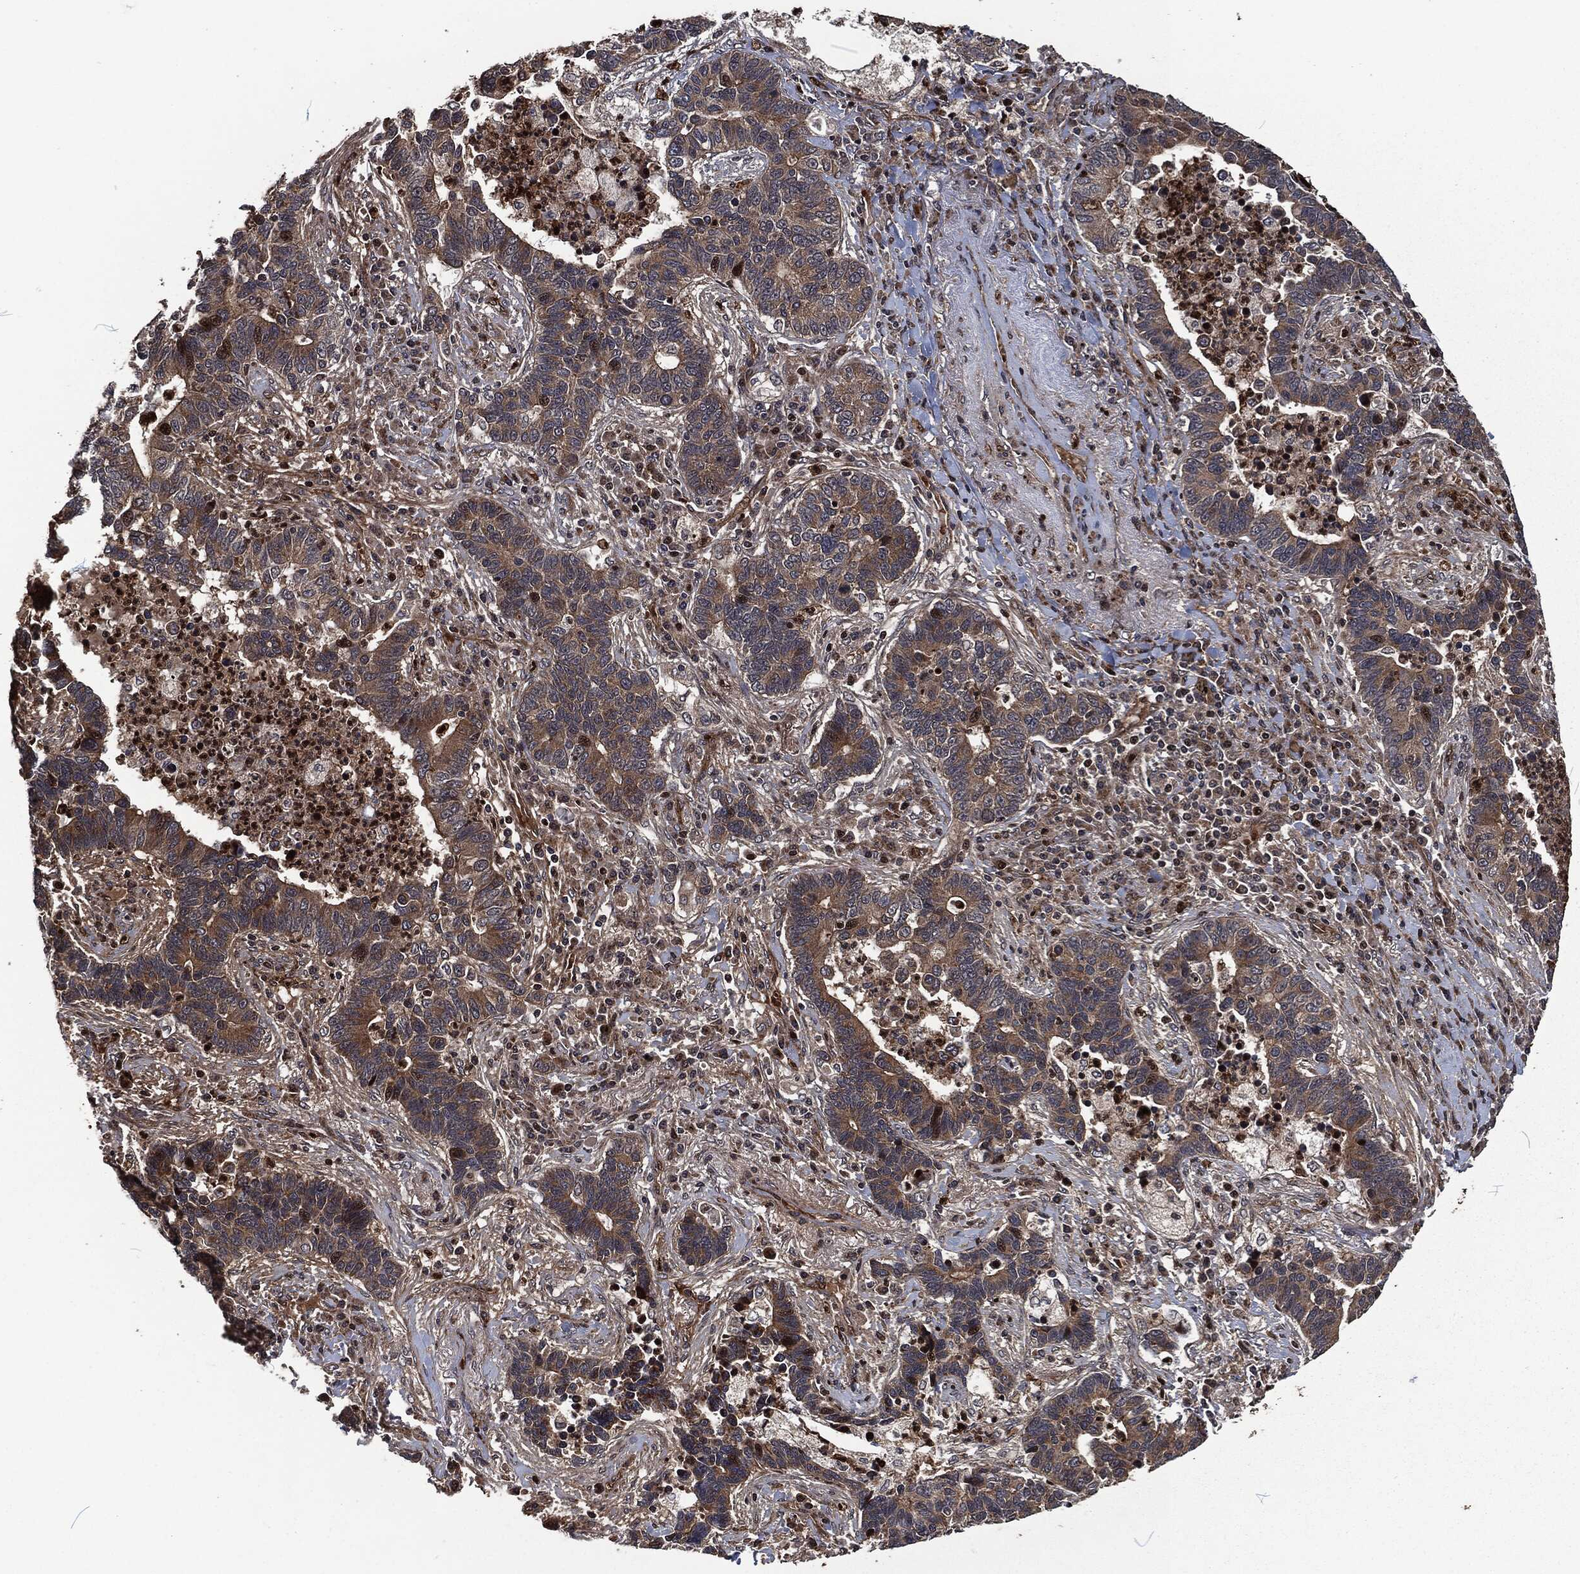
{"staining": {"intensity": "weak", "quantity": "25%-75%", "location": "cytoplasmic/membranous"}, "tissue": "lung cancer", "cell_type": "Tumor cells", "image_type": "cancer", "snomed": [{"axis": "morphology", "description": "Adenocarcinoma, NOS"}, {"axis": "topography", "description": "Lung"}], "caption": "Lung cancer (adenocarcinoma) was stained to show a protein in brown. There is low levels of weak cytoplasmic/membranous staining in about 25%-75% of tumor cells.", "gene": "CMPK2", "patient": {"sex": "female", "age": 57}}